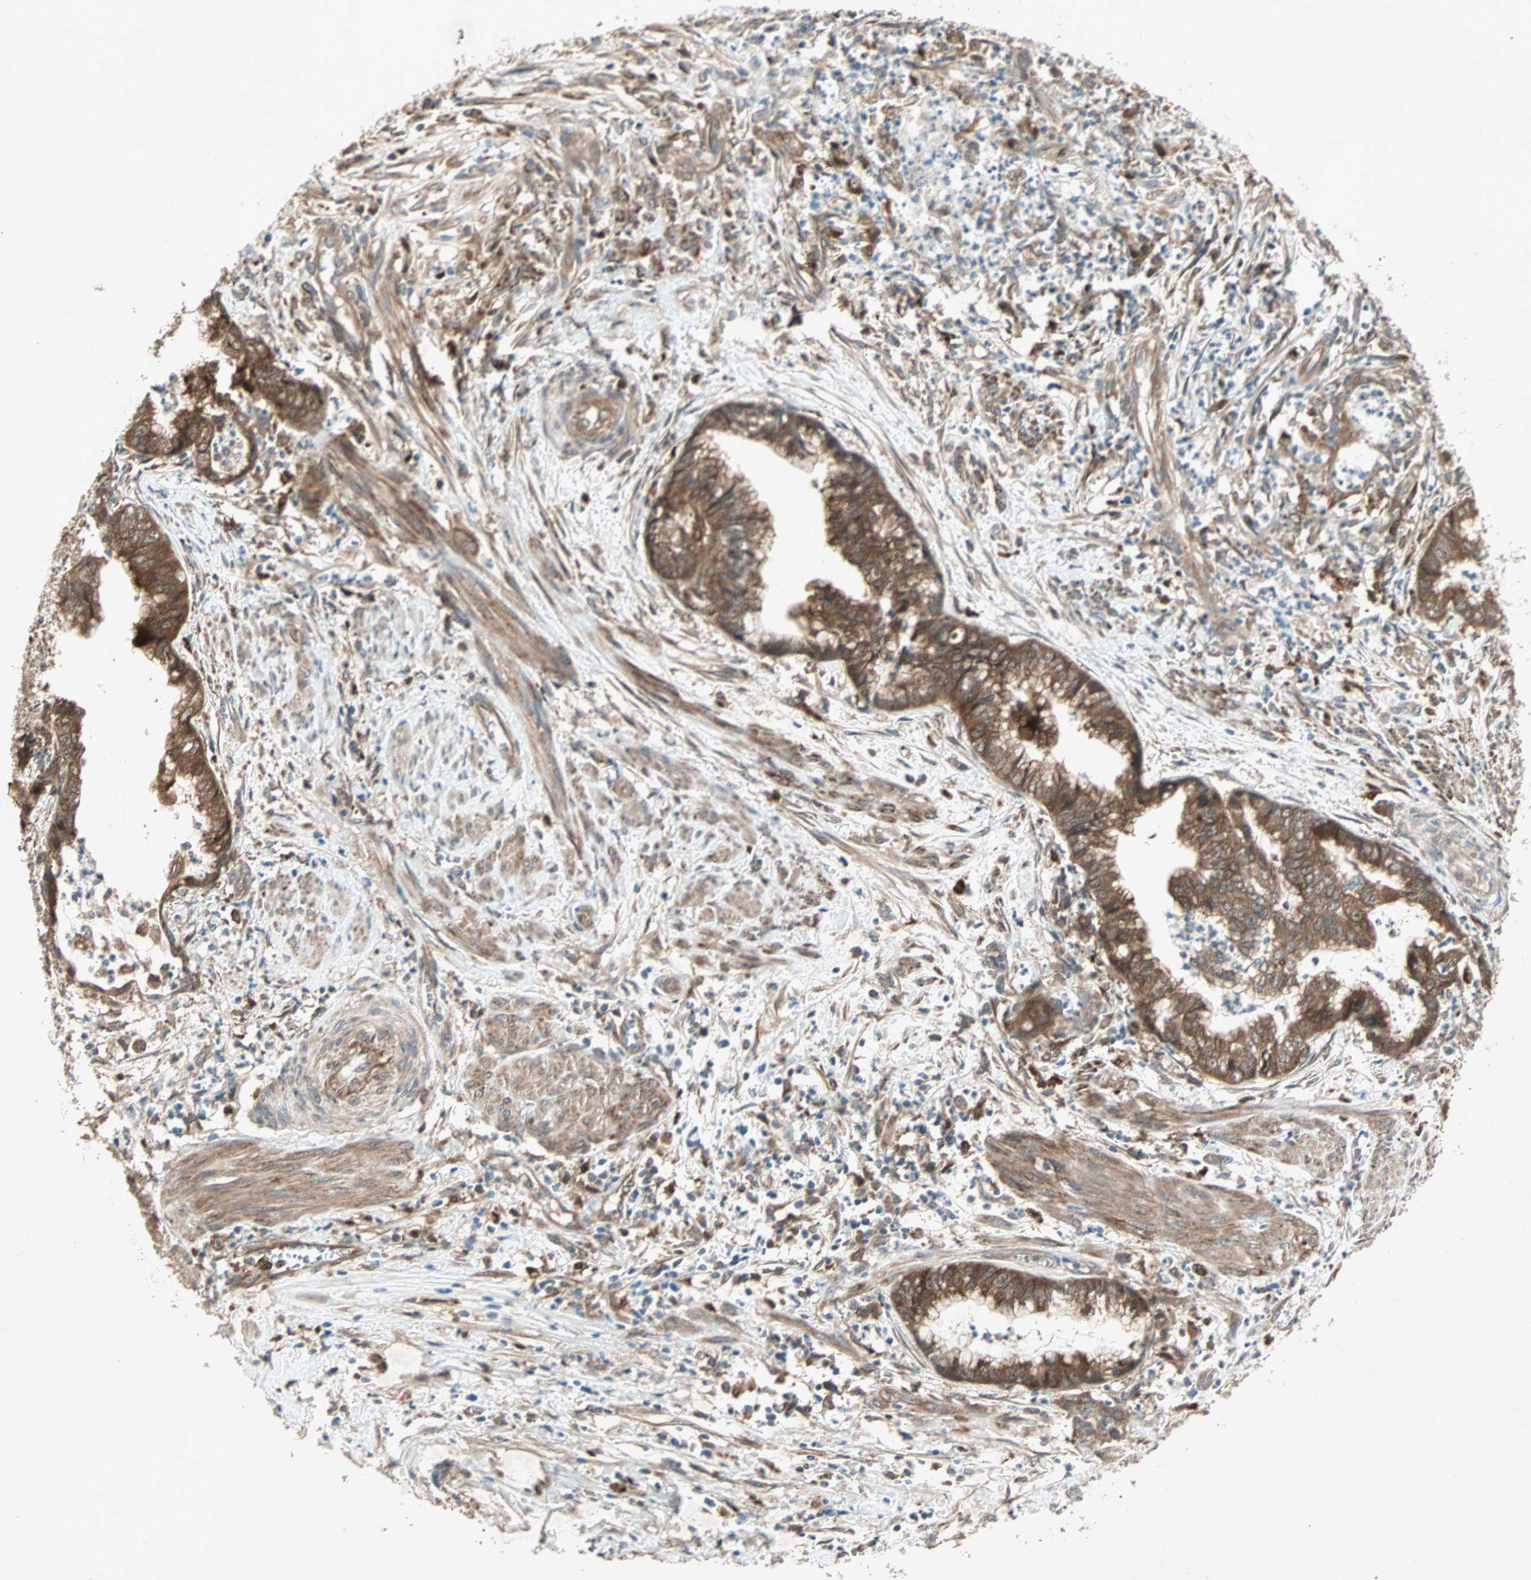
{"staining": {"intensity": "strong", "quantity": ">75%", "location": "cytoplasmic/membranous"}, "tissue": "endometrial cancer", "cell_type": "Tumor cells", "image_type": "cancer", "snomed": [{"axis": "morphology", "description": "Necrosis, NOS"}, {"axis": "morphology", "description": "Adenocarcinoma, NOS"}, {"axis": "topography", "description": "Endometrium"}], "caption": "An IHC histopathology image of tumor tissue is shown. Protein staining in brown highlights strong cytoplasmic/membranous positivity in endometrial cancer (adenocarcinoma) within tumor cells.", "gene": "SDSL", "patient": {"sex": "female", "age": 79}}